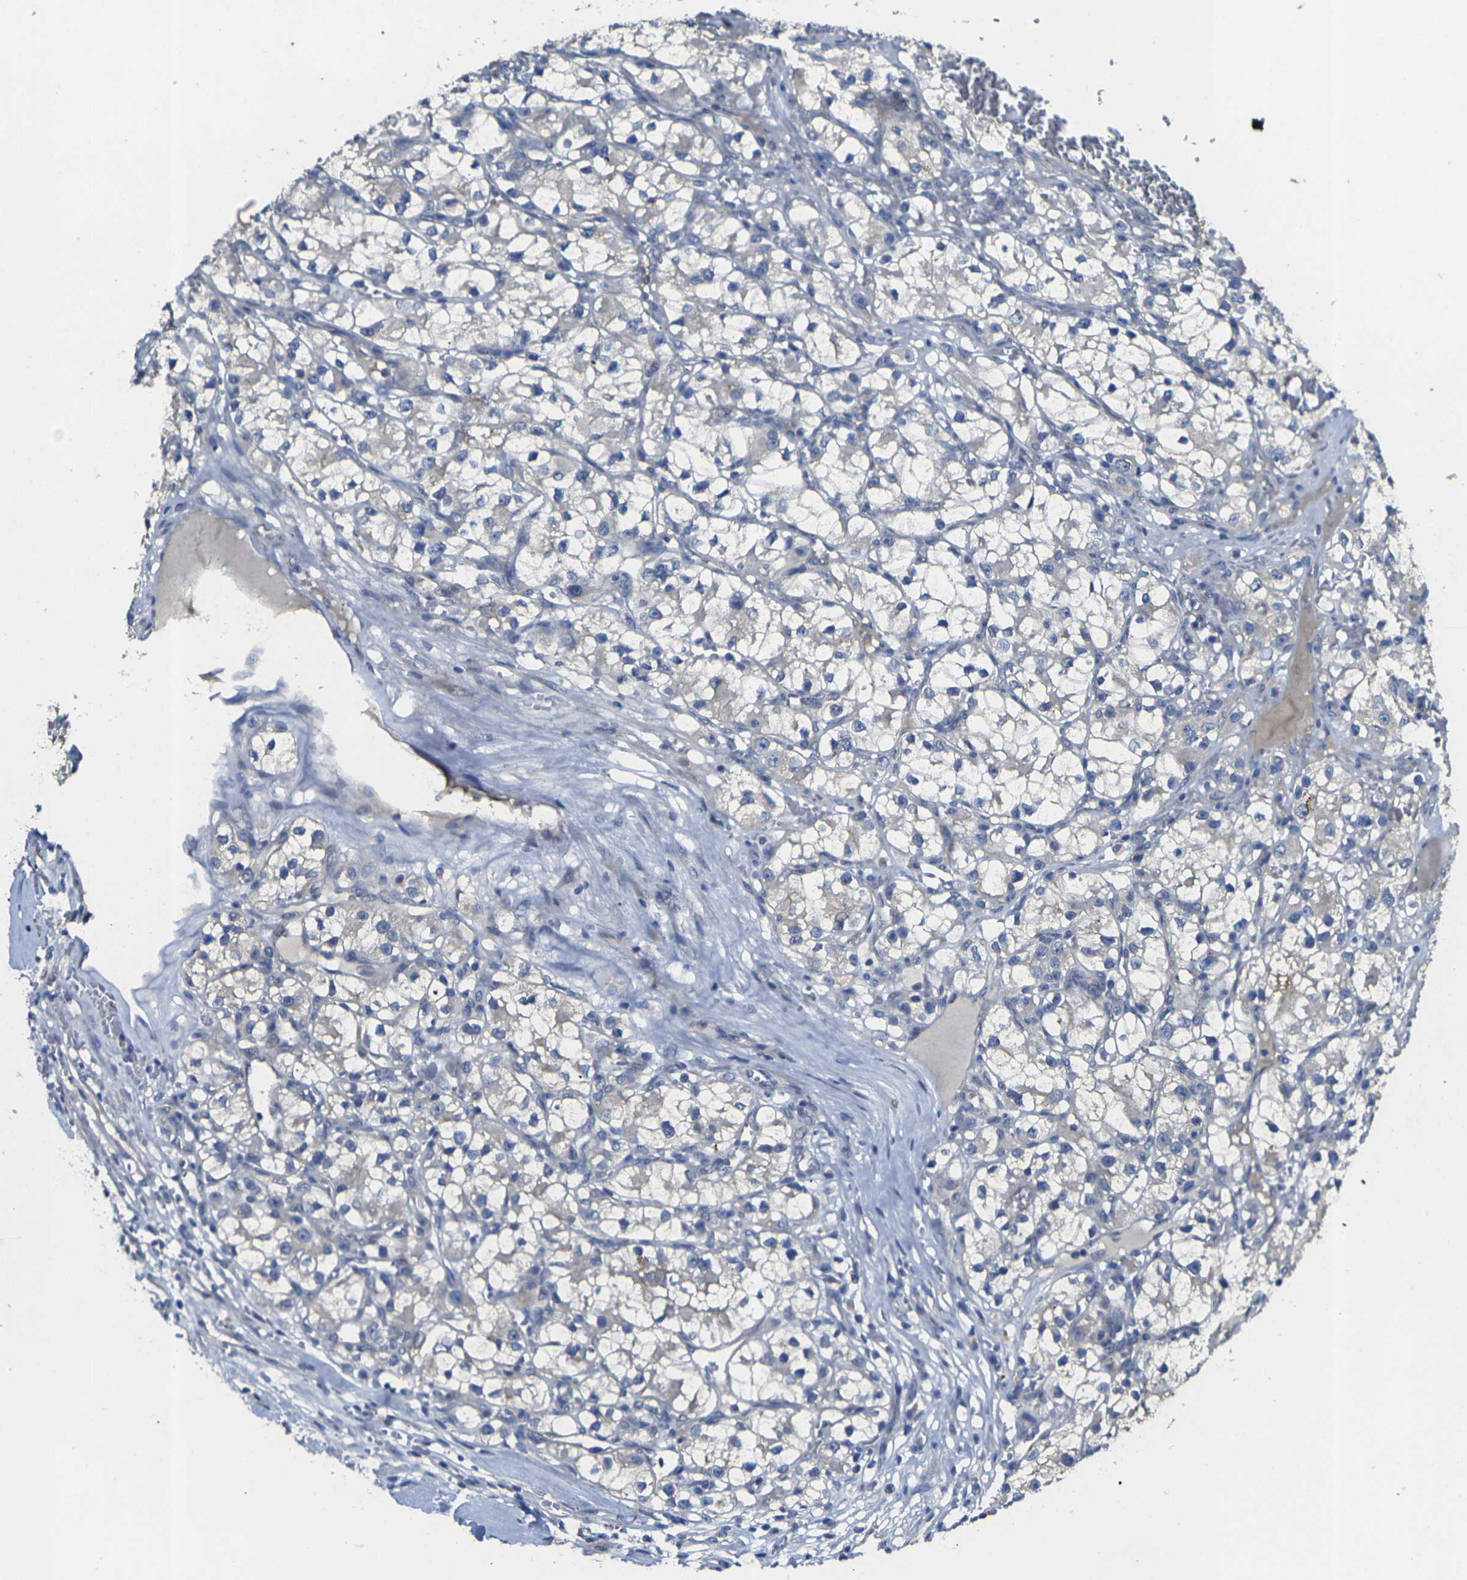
{"staining": {"intensity": "negative", "quantity": "none", "location": "none"}, "tissue": "renal cancer", "cell_type": "Tumor cells", "image_type": "cancer", "snomed": [{"axis": "morphology", "description": "Adenocarcinoma, NOS"}, {"axis": "topography", "description": "Kidney"}], "caption": "Adenocarcinoma (renal) stained for a protein using IHC demonstrates no expression tumor cells.", "gene": "GNA12", "patient": {"sex": "female", "age": 57}}